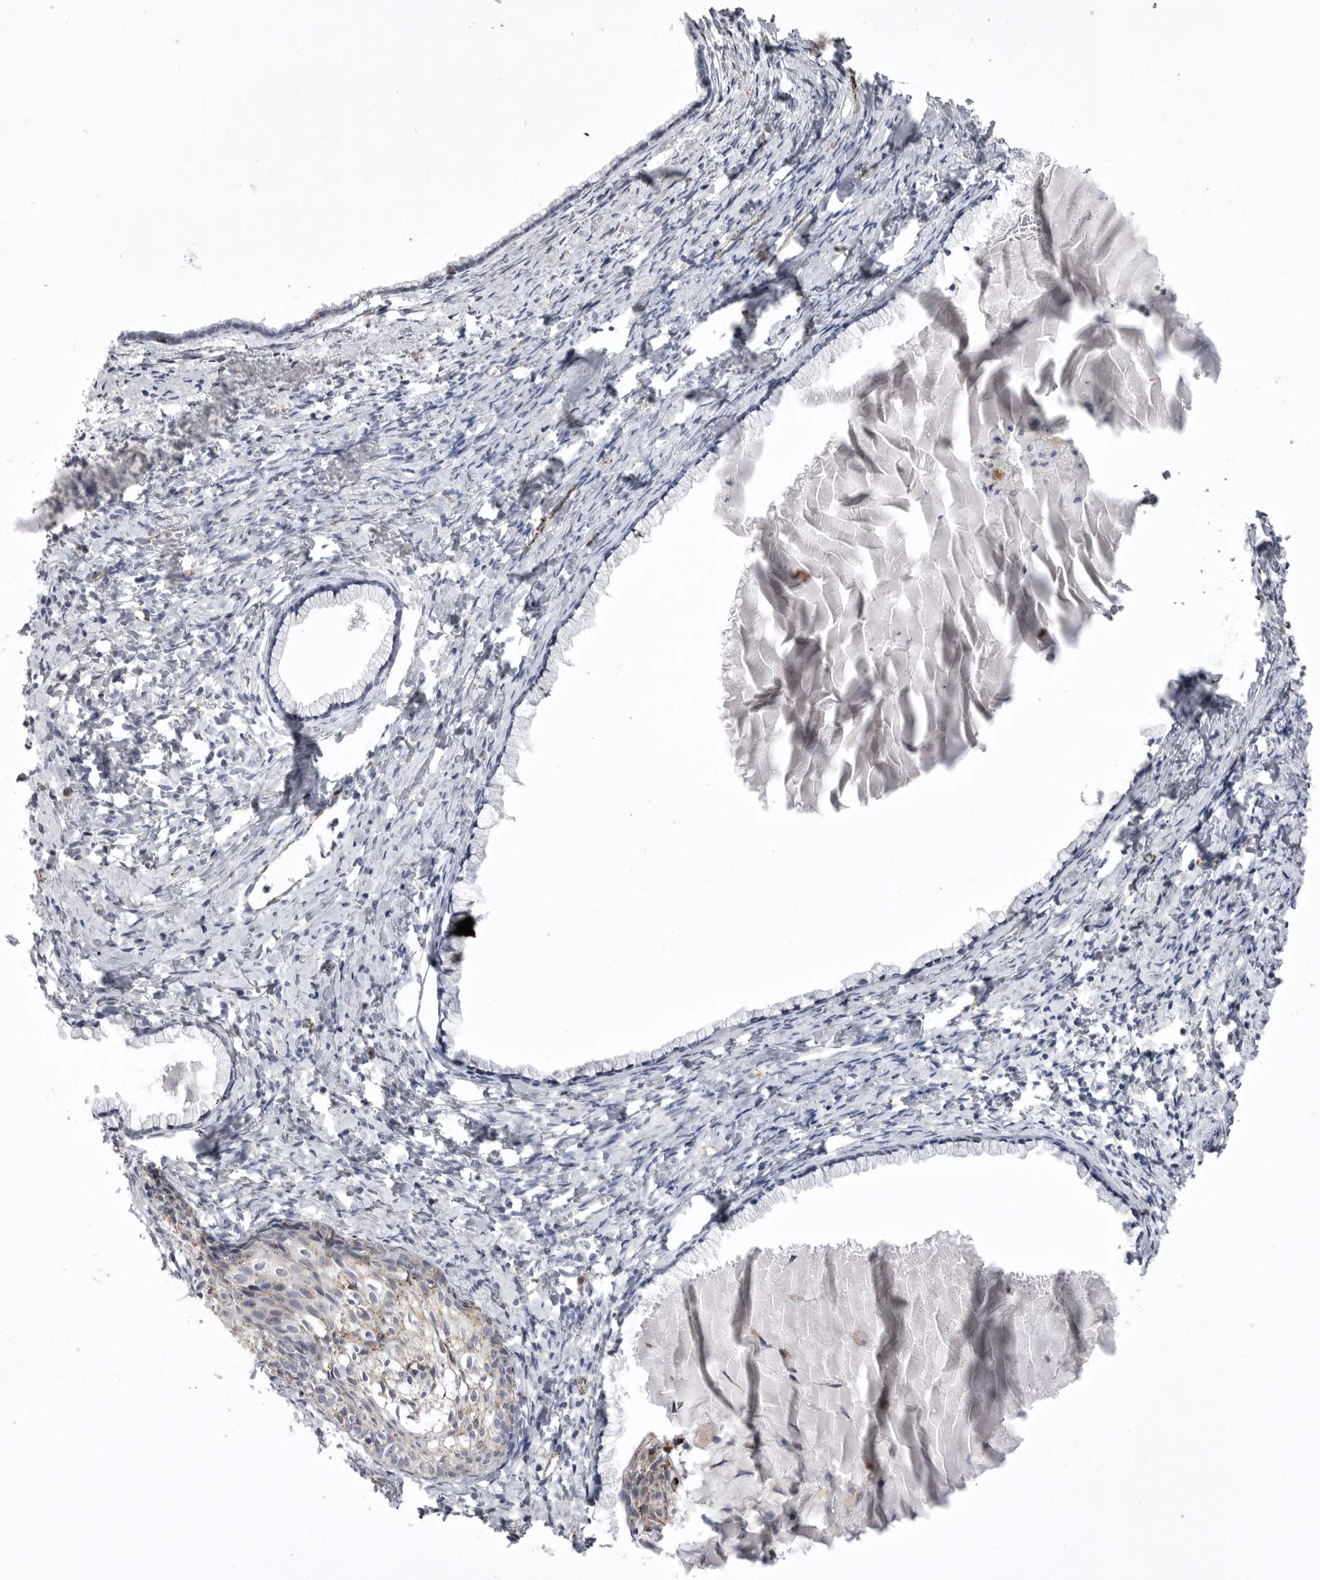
{"staining": {"intensity": "negative", "quantity": "none", "location": "none"}, "tissue": "cervix", "cell_type": "Glandular cells", "image_type": "normal", "snomed": [{"axis": "morphology", "description": "Normal tissue, NOS"}, {"axis": "topography", "description": "Cervix"}], "caption": "An IHC image of unremarkable cervix is shown. There is no staining in glandular cells of cervix.", "gene": "PSPN", "patient": {"sex": "female", "age": 75}}